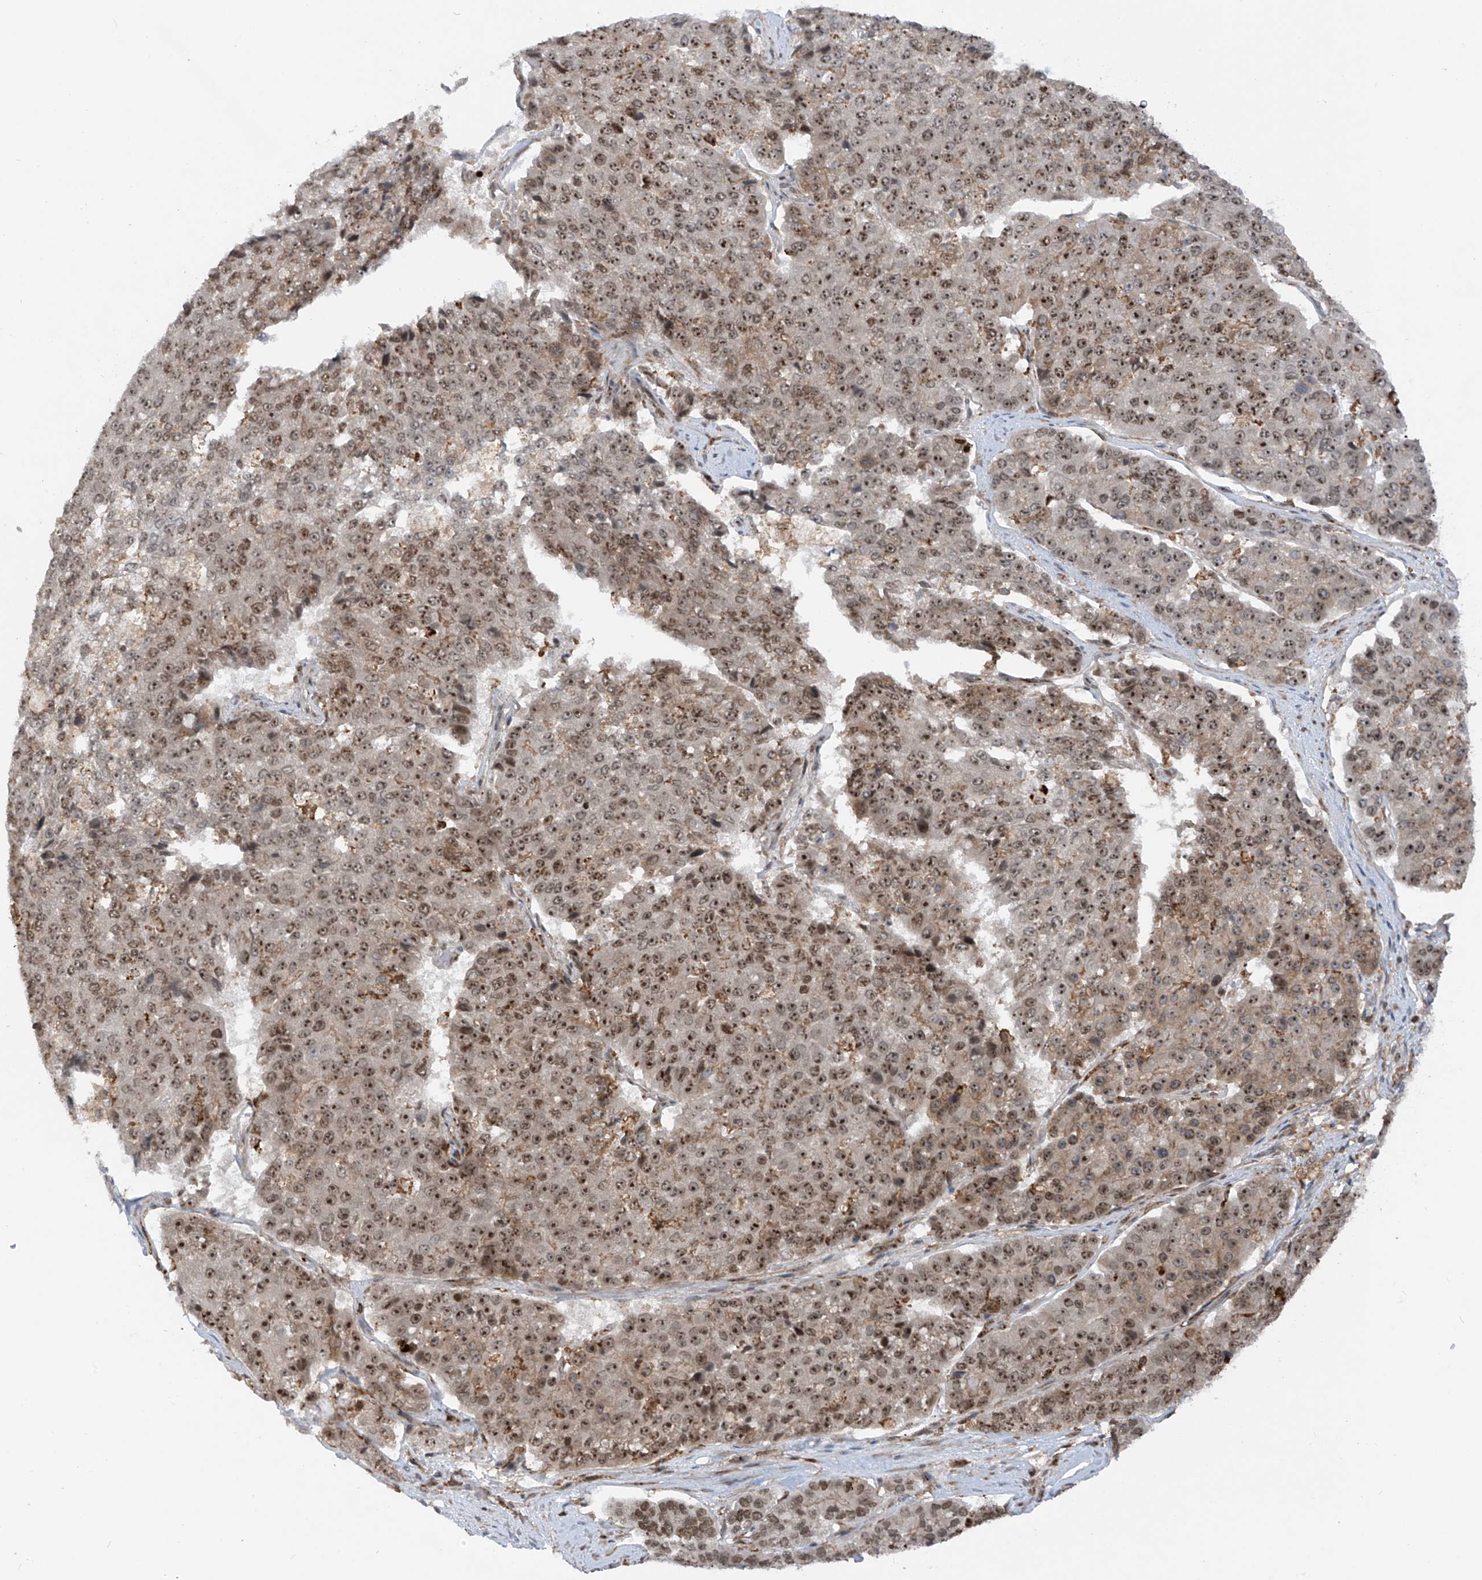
{"staining": {"intensity": "moderate", "quantity": ">75%", "location": "nuclear"}, "tissue": "pancreatic cancer", "cell_type": "Tumor cells", "image_type": "cancer", "snomed": [{"axis": "morphology", "description": "Adenocarcinoma, NOS"}, {"axis": "topography", "description": "Pancreas"}], "caption": "Adenocarcinoma (pancreatic) was stained to show a protein in brown. There is medium levels of moderate nuclear positivity in about >75% of tumor cells. The protein of interest is shown in brown color, while the nuclei are stained blue.", "gene": "REPIN1", "patient": {"sex": "male", "age": 50}}